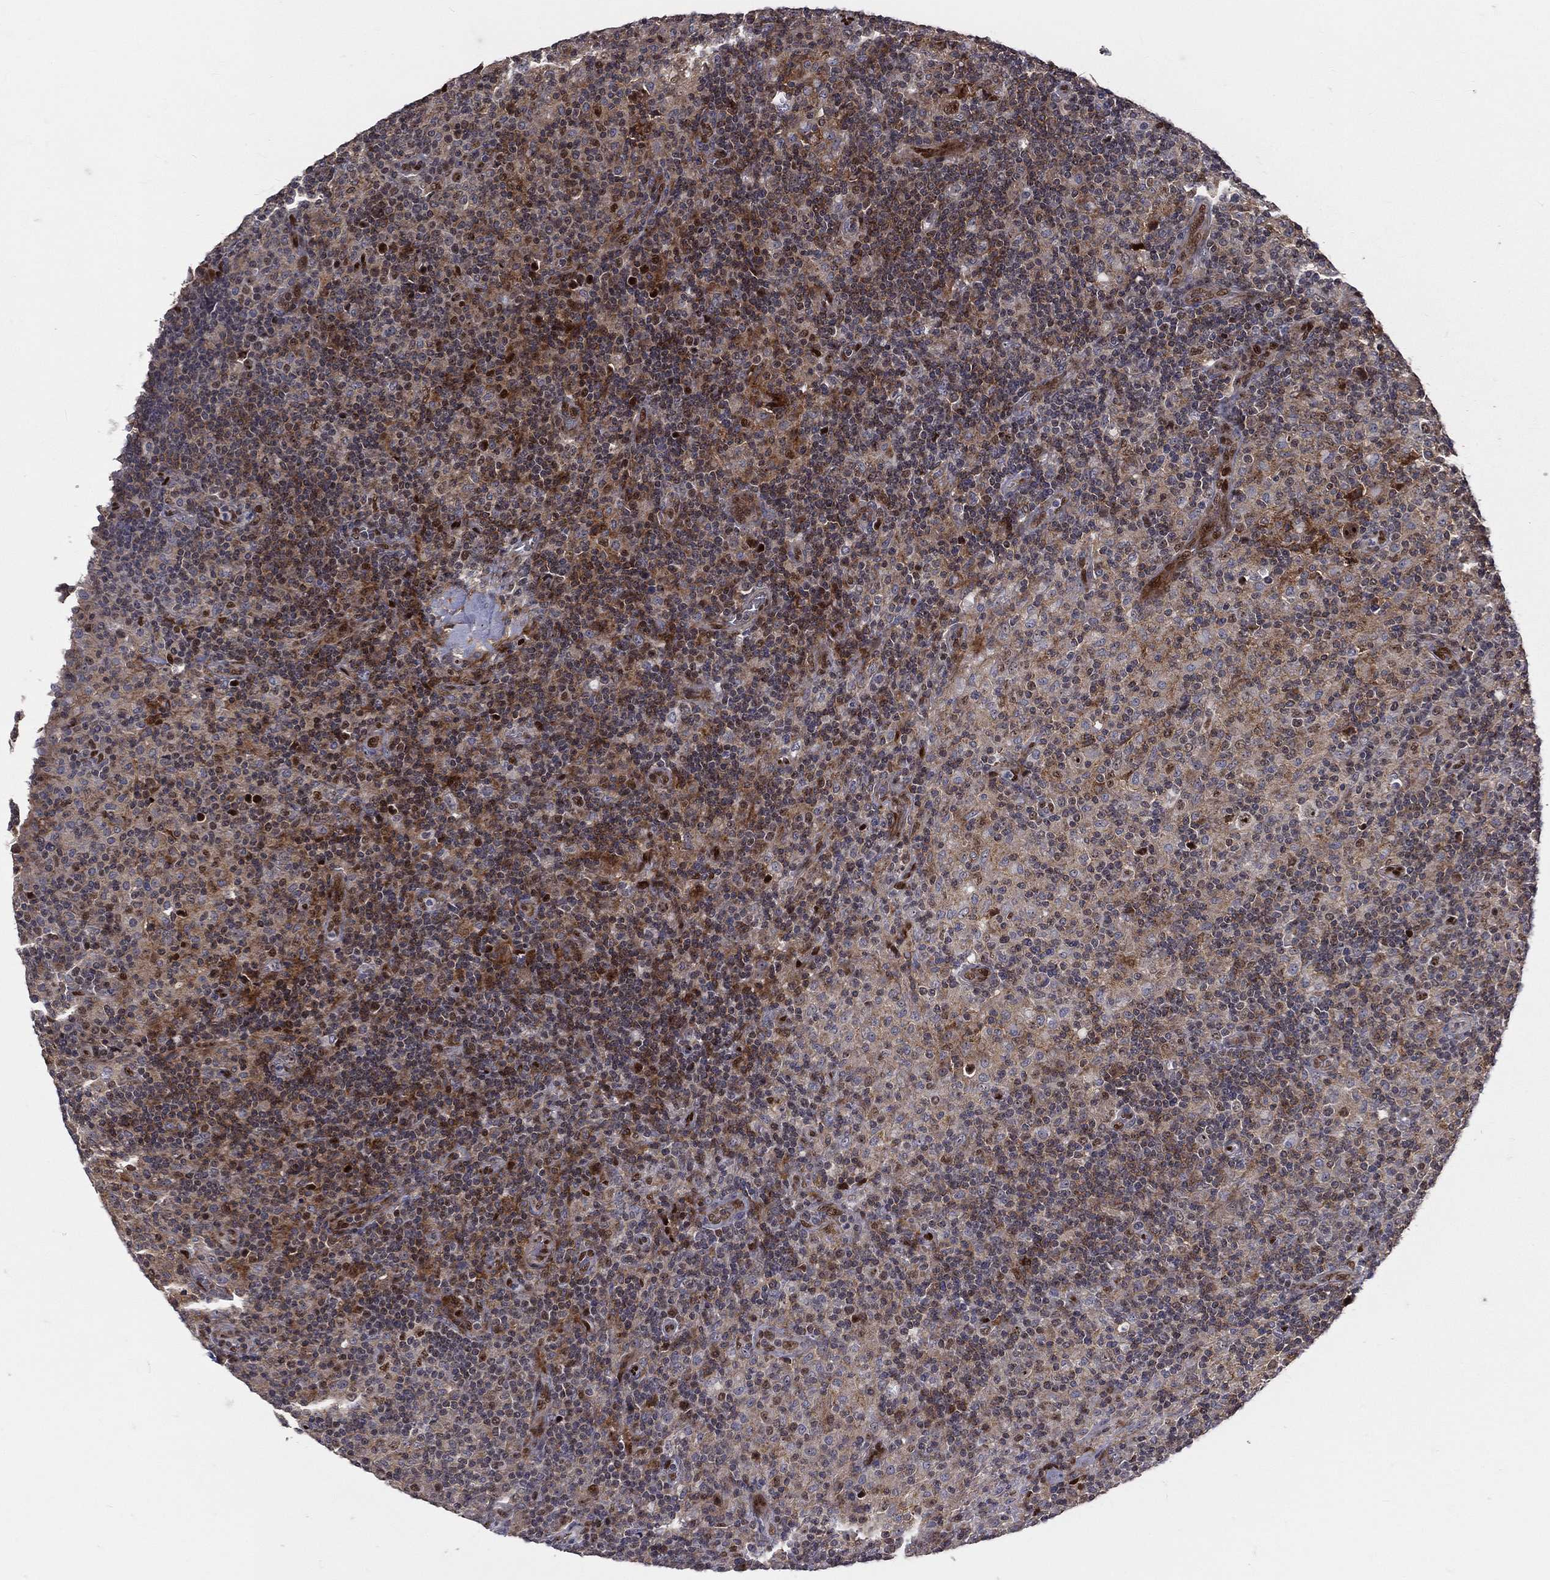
{"staining": {"intensity": "strong", "quantity": "25%-75%", "location": "cytoplasmic/membranous,nuclear"}, "tissue": "lymphoma", "cell_type": "Tumor cells", "image_type": "cancer", "snomed": [{"axis": "morphology", "description": "Hodgkin's disease, NOS"}, {"axis": "topography", "description": "Lymph node"}], "caption": "DAB immunohistochemical staining of Hodgkin's disease reveals strong cytoplasmic/membranous and nuclear protein positivity in about 25%-75% of tumor cells. (Brightfield microscopy of DAB IHC at high magnification).", "gene": "ZEB1", "patient": {"sex": "male", "age": 70}}